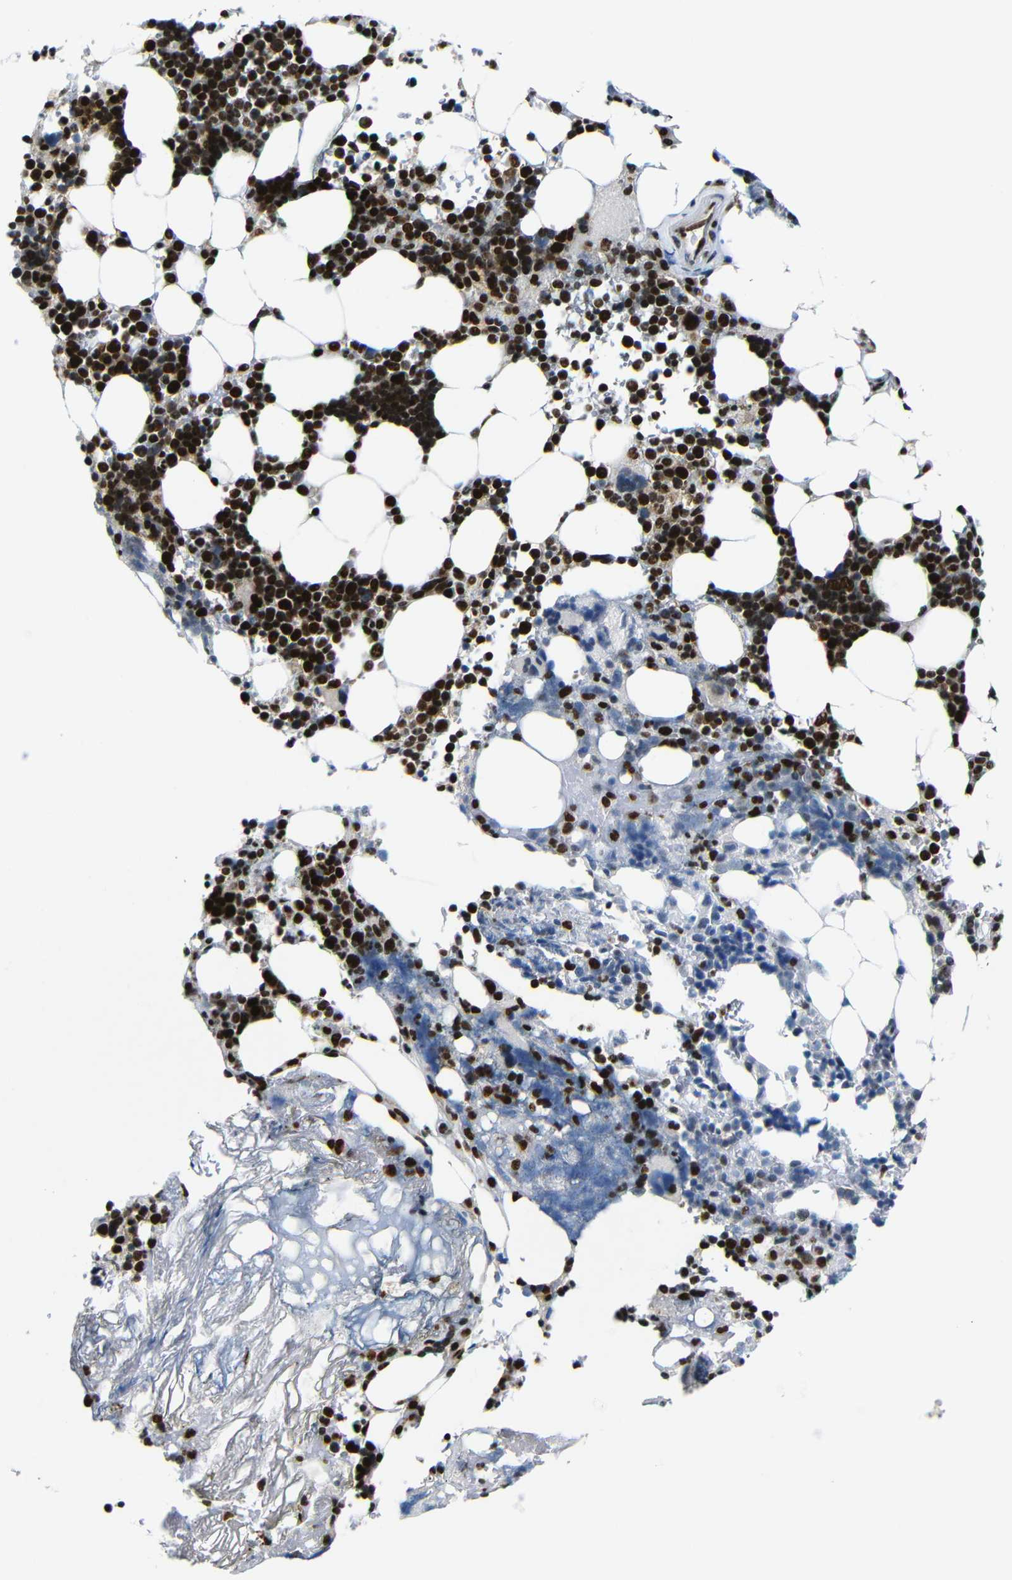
{"staining": {"intensity": "strong", "quantity": ">75%", "location": "nuclear"}, "tissue": "bone marrow", "cell_type": "Hematopoietic cells", "image_type": "normal", "snomed": [{"axis": "morphology", "description": "Normal tissue, NOS"}, {"axis": "topography", "description": "Bone marrow"}], "caption": "Immunohistochemistry (IHC) staining of normal bone marrow, which reveals high levels of strong nuclear staining in approximately >75% of hematopoietic cells indicating strong nuclear protein staining. The staining was performed using DAB (brown) for protein detection and nuclei were counterstained in hematoxylin (blue).", "gene": "PTBP1", "patient": {"sex": "female", "age": 73}}